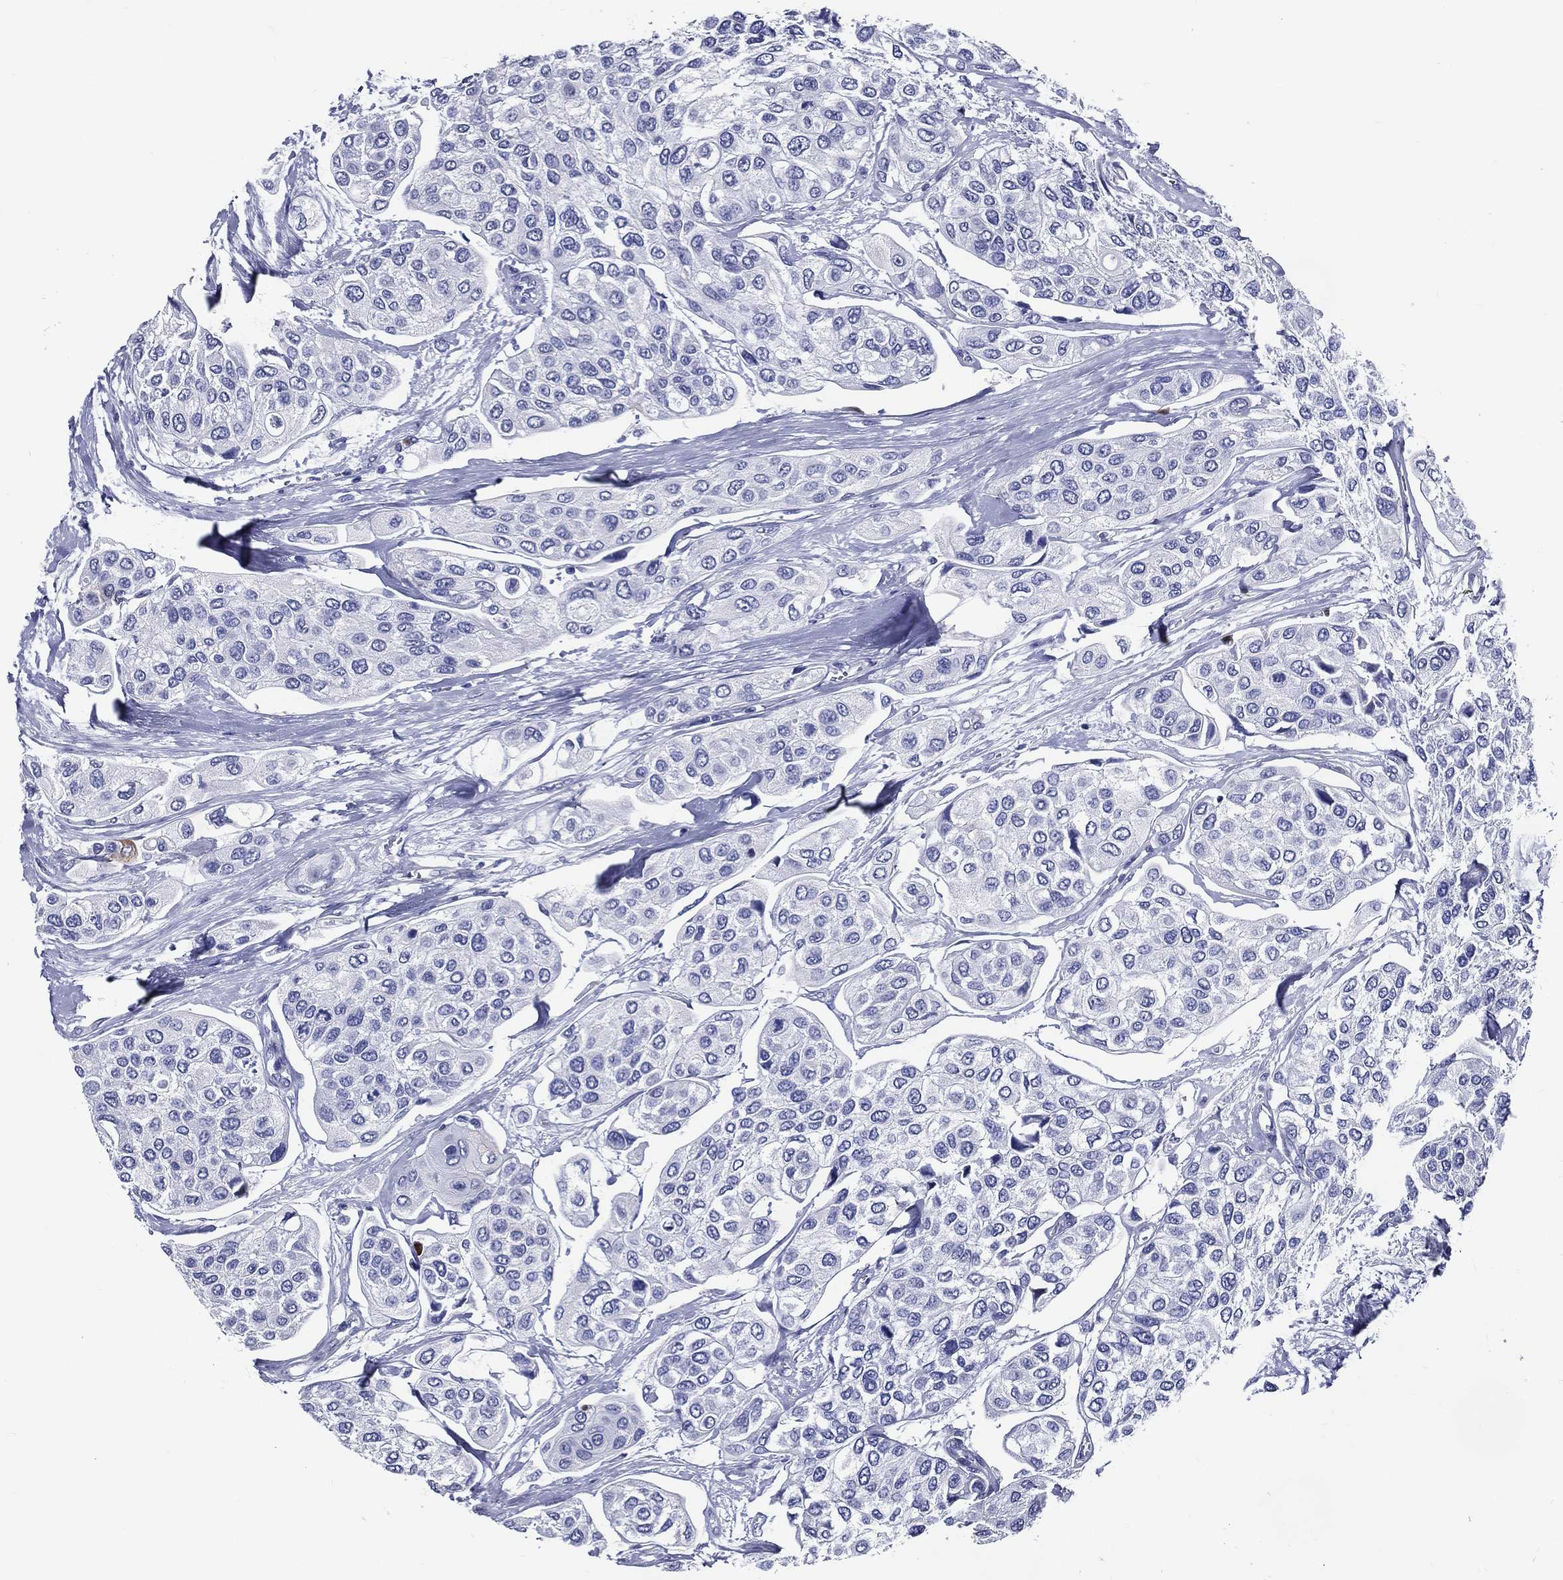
{"staining": {"intensity": "negative", "quantity": "none", "location": "none"}, "tissue": "urothelial cancer", "cell_type": "Tumor cells", "image_type": "cancer", "snomed": [{"axis": "morphology", "description": "Urothelial carcinoma, High grade"}, {"axis": "topography", "description": "Urinary bladder"}], "caption": "Immunohistochemistry (IHC) photomicrograph of human high-grade urothelial carcinoma stained for a protein (brown), which reveals no expression in tumor cells. (DAB immunohistochemistry (IHC) with hematoxylin counter stain).", "gene": "ACE2", "patient": {"sex": "male", "age": 77}}